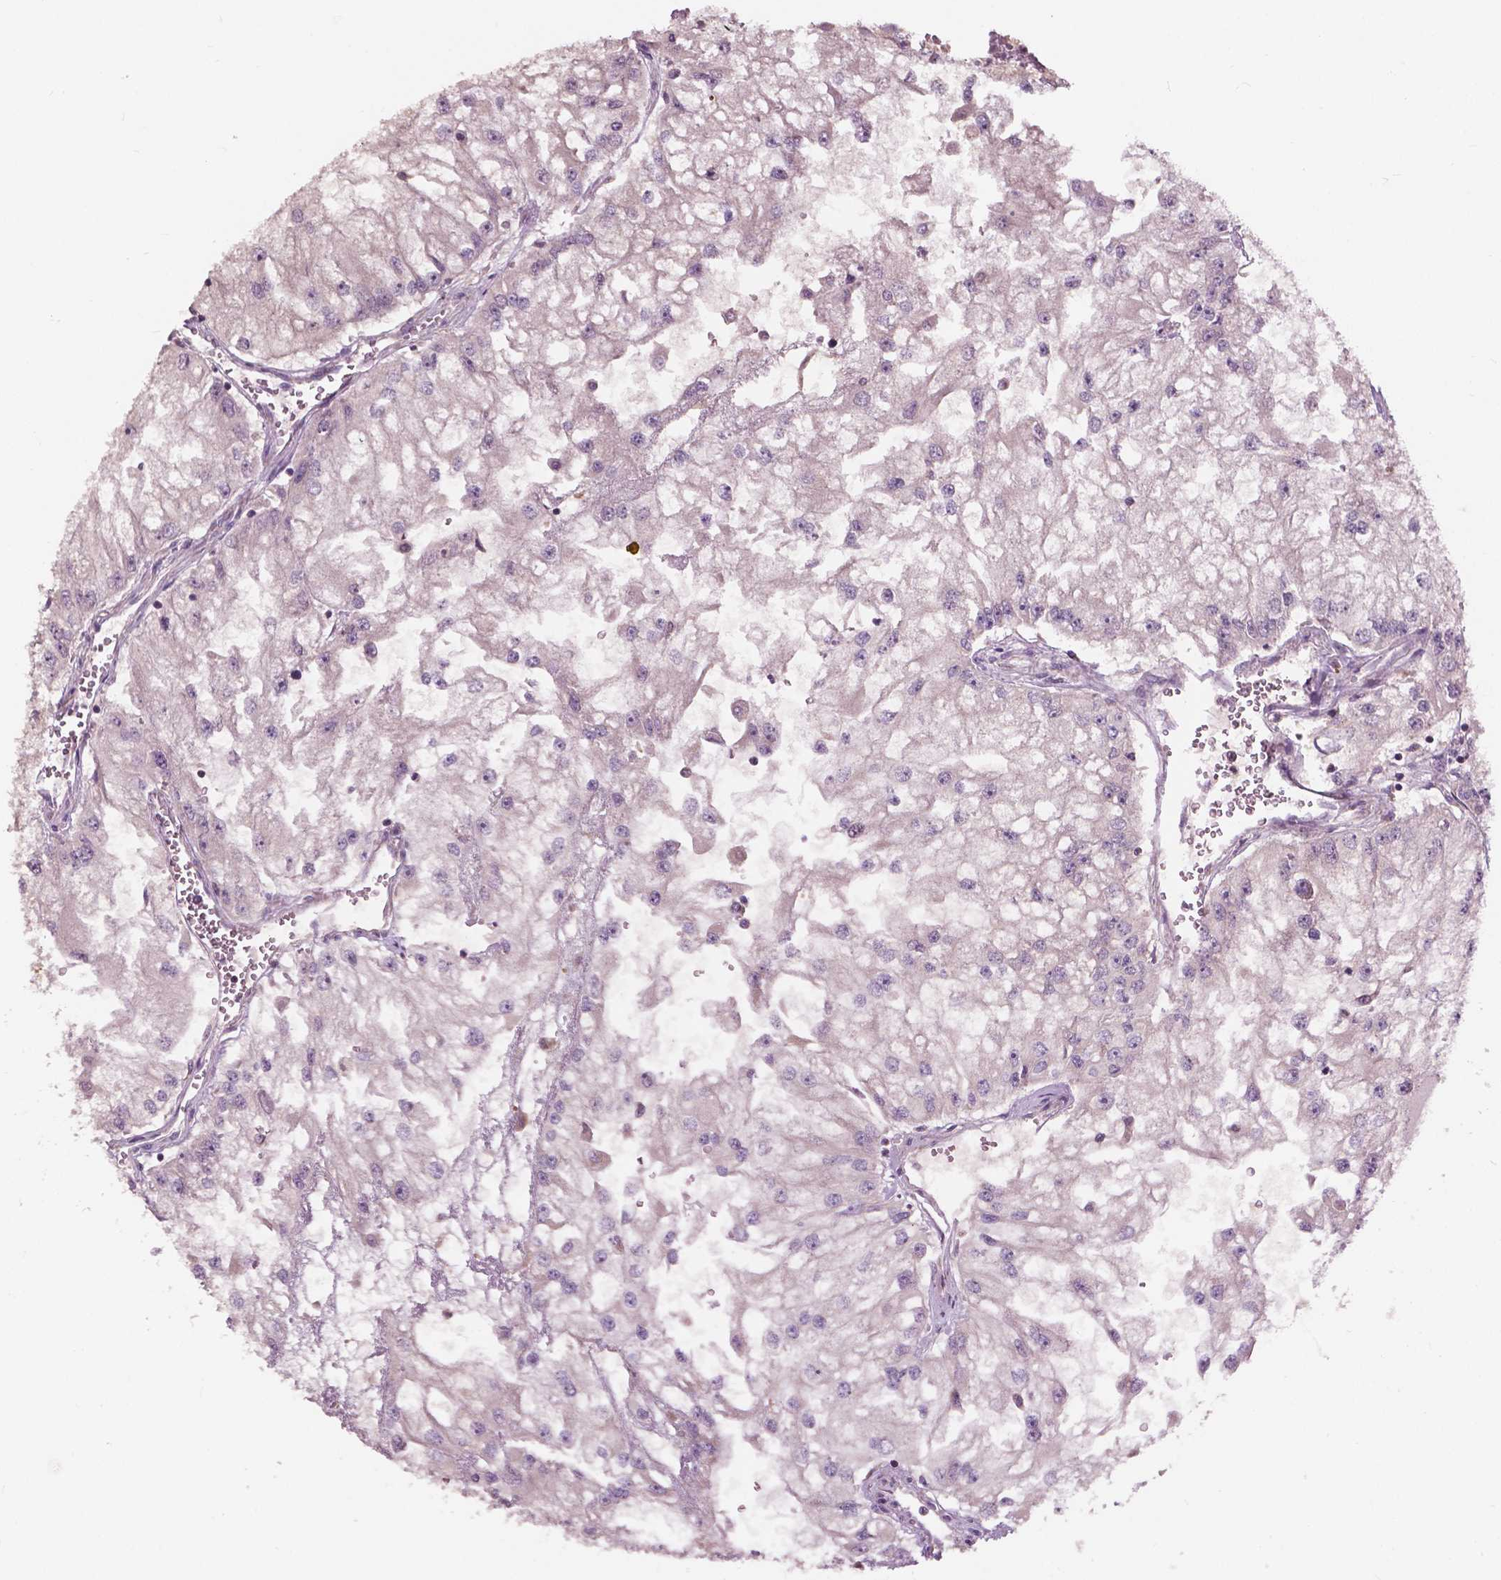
{"staining": {"intensity": "negative", "quantity": "none", "location": "none"}, "tissue": "renal cancer", "cell_type": "Tumor cells", "image_type": "cancer", "snomed": [{"axis": "morphology", "description": "Adenocarcinoma, NOS"}, {"axis": "topography", "description": "Kidney"}], "caption": "Adenocarcinoma (renal) stained for a protein using immunohistochemistry (IHC) demonstrates no expression tumor cells.", "gene": "NDUFA10", "patient": {"sex": "male", "age": 59}}